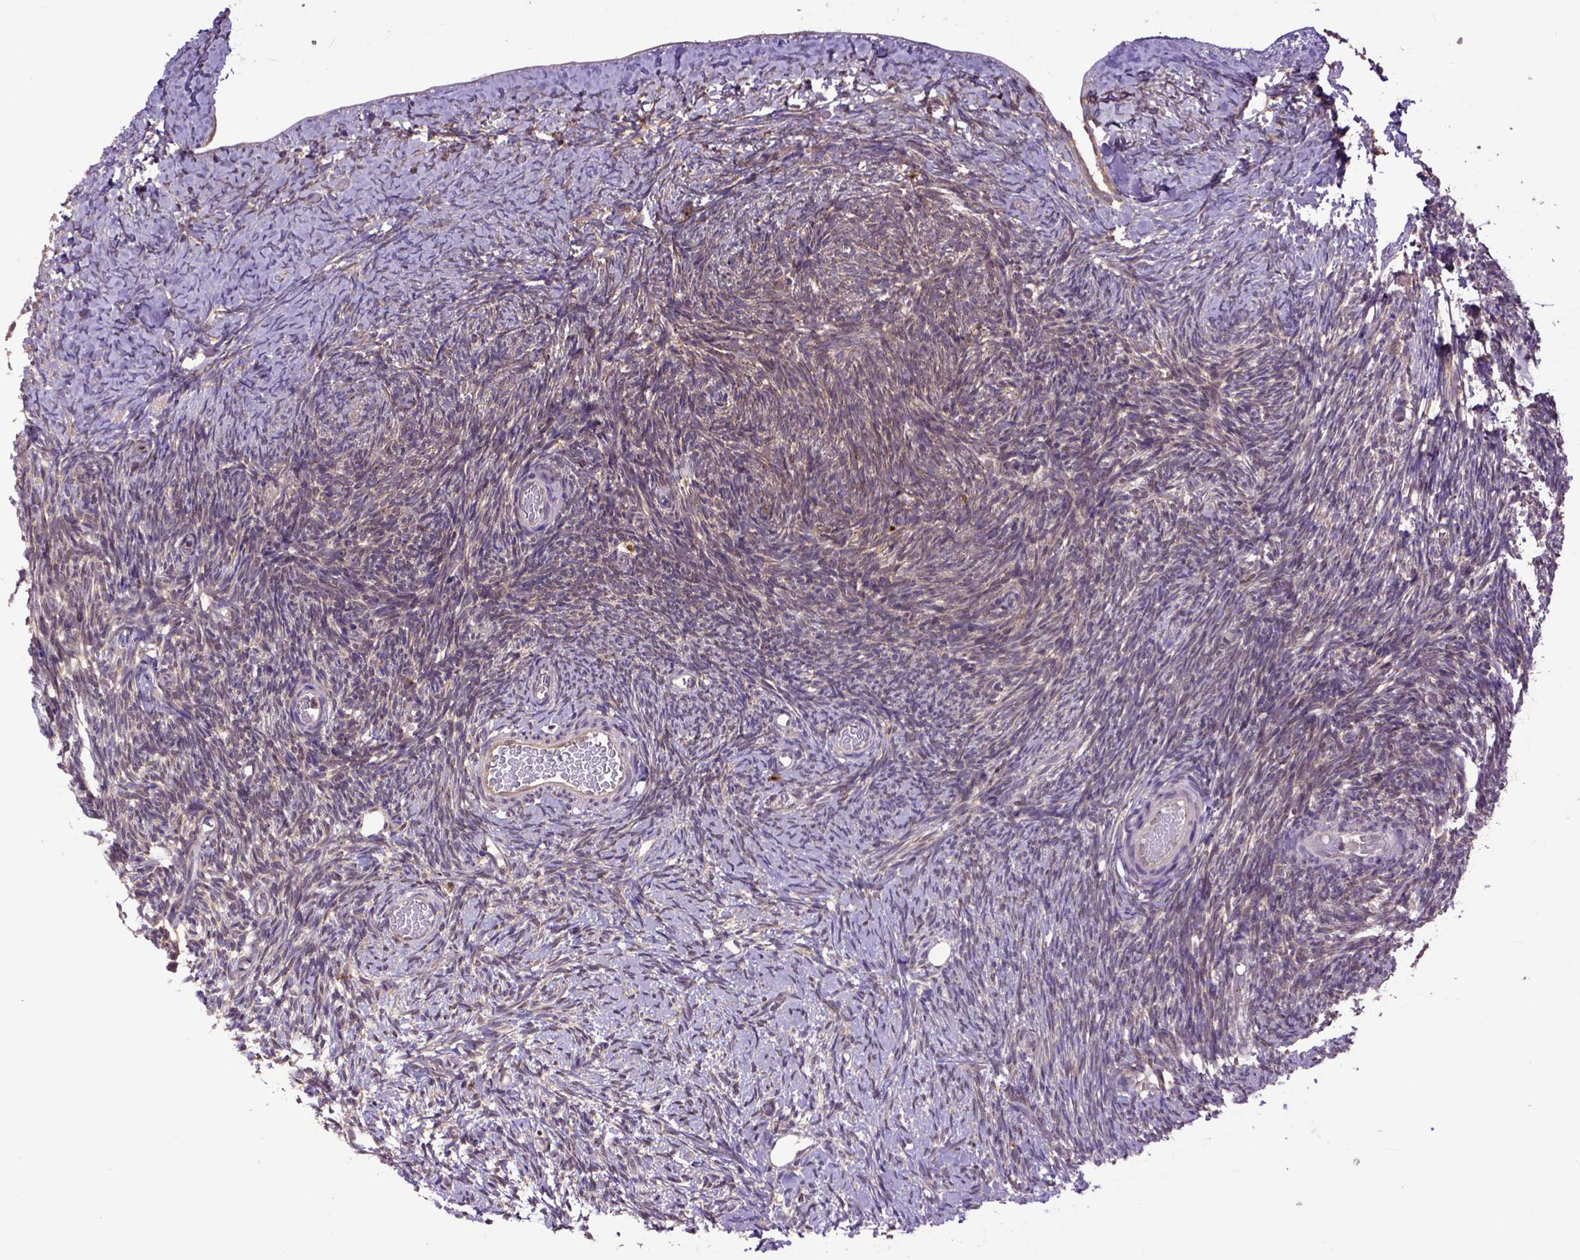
{"staining": {"intensity": "strong", "quantity": ">75%", "location": "cytoplasmic/membranous"}, "tissue": "ovary", "cell_type": "Follicle cells", "image_type": "normal", "snomed": [{"axis": "morphology", "description": "Normal tissue, NOS"}, {"axis": "topography", "description": "Ovary"}], "caption": "Immunohistochemistry (IHC) histopathology image of benign ovary: human ovary stained using immunohistochemistry demonstrates high levels of strong protein expression localized specifically in the cytoplasmic/membranous of follicle cells, appearing as a cytoplasmic/membranous brown color.", "gene": "ARL1", "patient": {"sex": "female", "age": 39}}